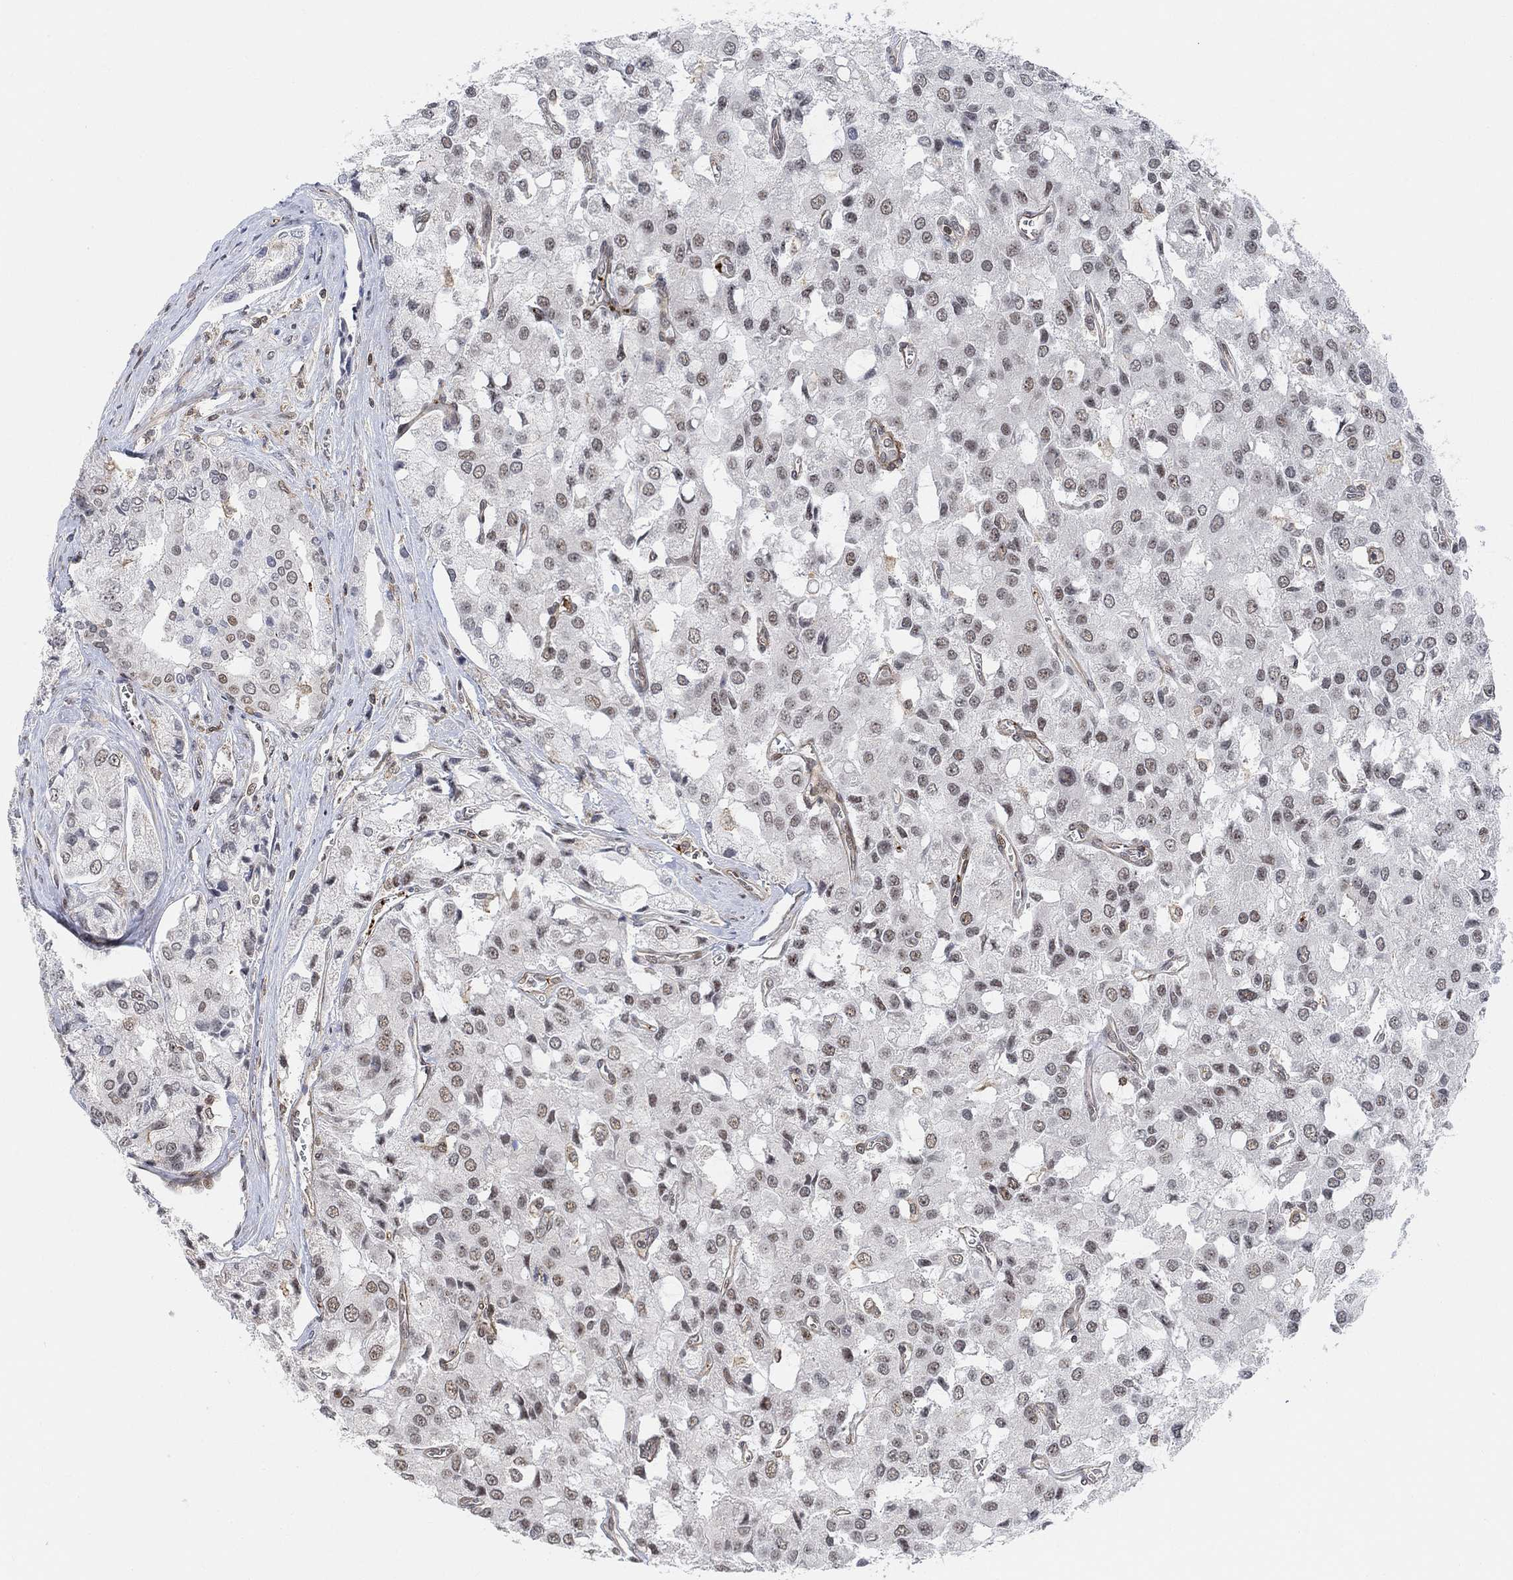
{"staining": {"intensity": "moderate", "quantity": "<25%", "location": "nuclear"}, "tissue": "prostate cancer", "cell_type": "Tumor cells", "image_type": "cancer", "snomed": [{"axis": "morphology", "description": "Adenocarcinoma, NOS"}, {"axis": "topography", "description": "Prostate and seminal vesicle, NOS"}, {"axis": "topography", "description": "Prostate"}], "caption": "Immunohistochemistry image of neoplastic tissue: human prostate adenocarcinoma stained using IHC demonstrates low levels of moderate protein expression localized specifically in the nuclear of tumor cells, appearing as a nuclear brown color.", "gene": "PWWP2B", "patient": {"sex": "male", "age": 67}}